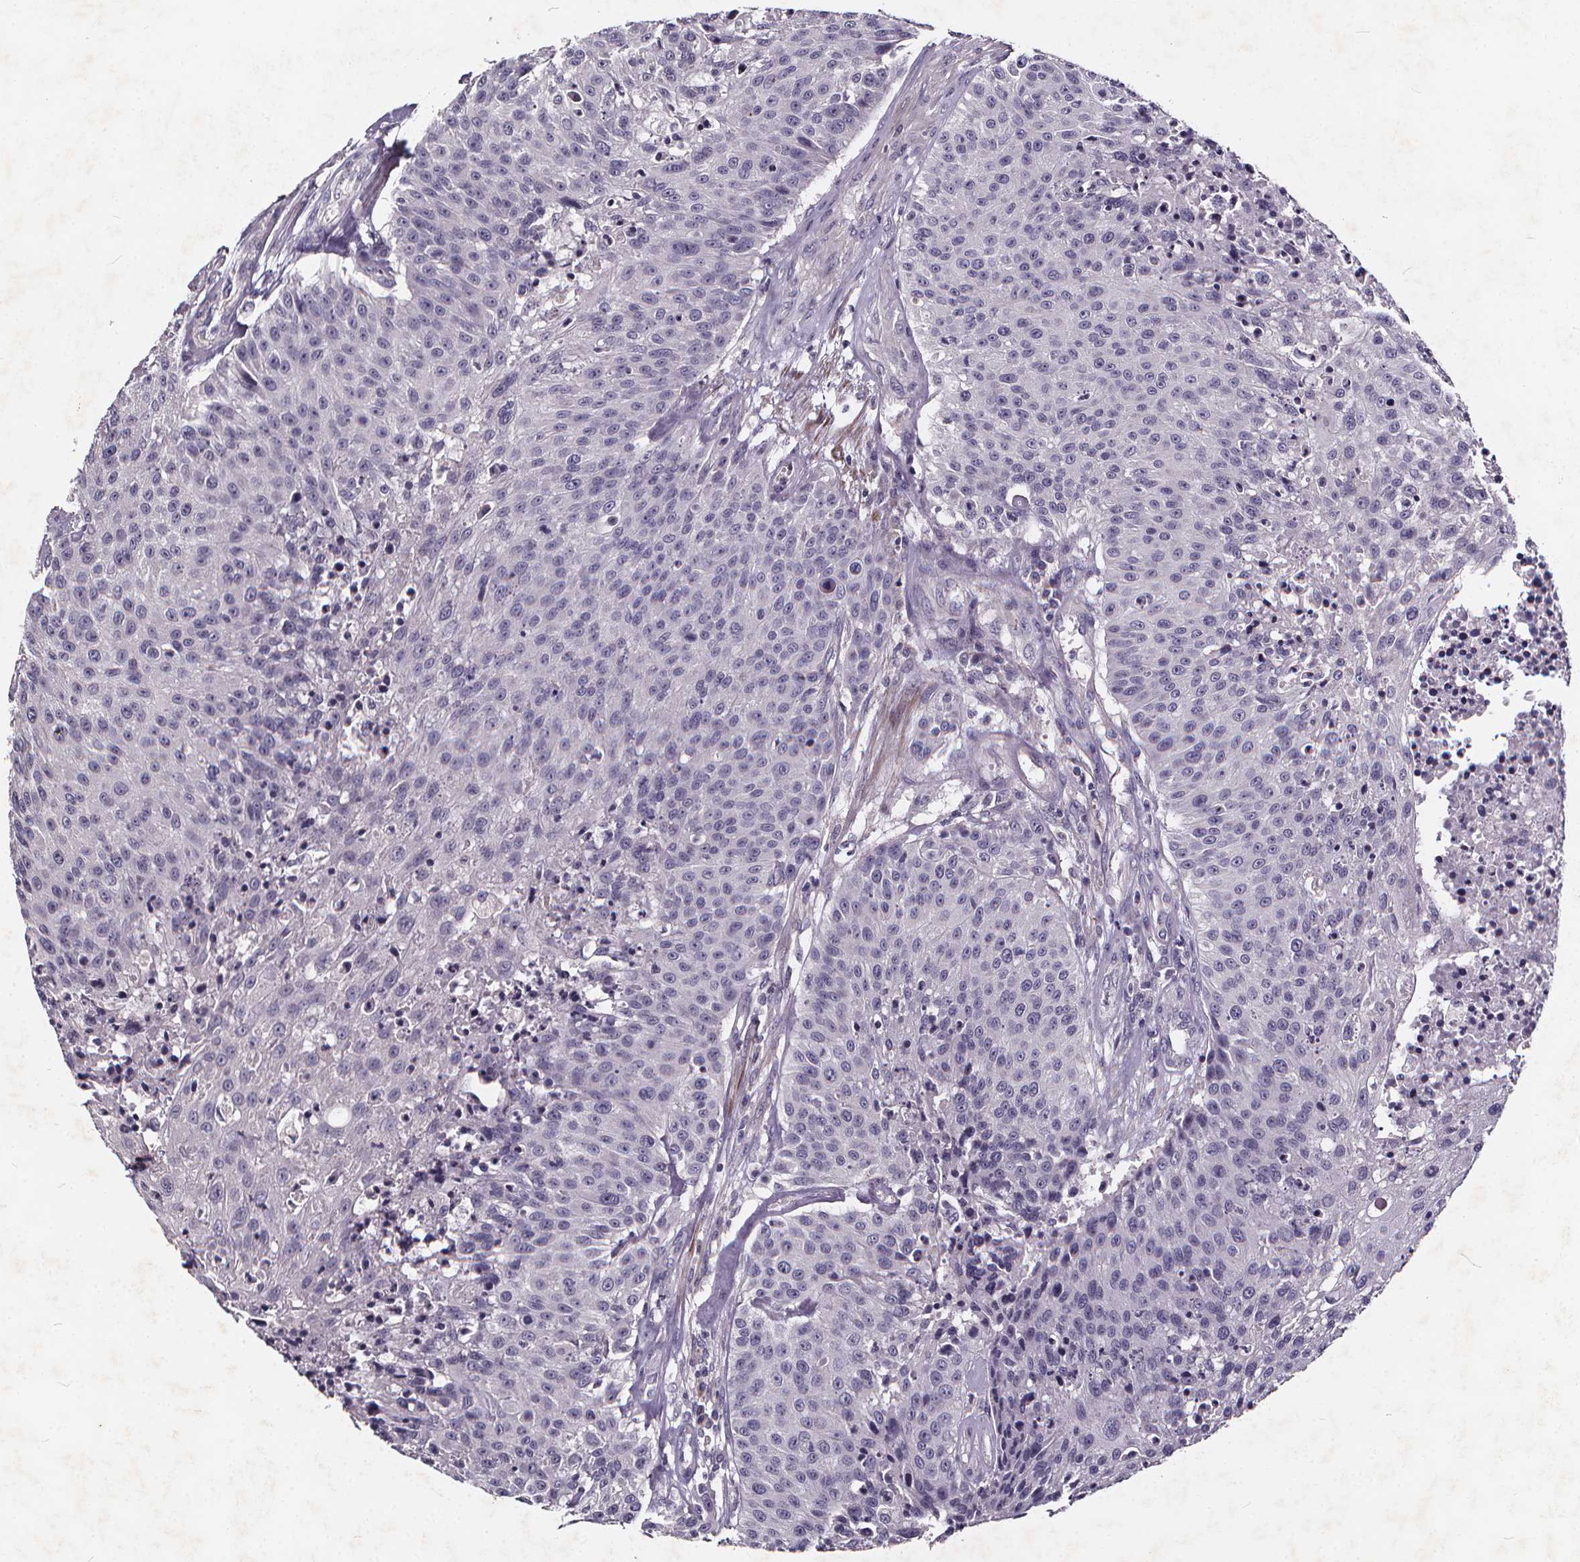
{"staining": {"intensity": "negative", "quantity": "none", "location": "none"}, "tissue": "urothelial cancer", "cell_type": "Tumor cells", "image_type": "cancer", "snomed": [{"axis": "morphology", "description": "Urothelial carcinoma, NOS"}, {"axis": "topography", "description": "Urinary bladder"}], "caption": "The histopathology image reveals no significant expression in tumor cells of transitional cell carcinoma. (DAB (3,3'-diaminobenzidine) immunohistochemistry visualized using brightfield microscopy, high magnification).", "gene": "TSPAN14", "patient": {"sex": "male", "age": 55}}